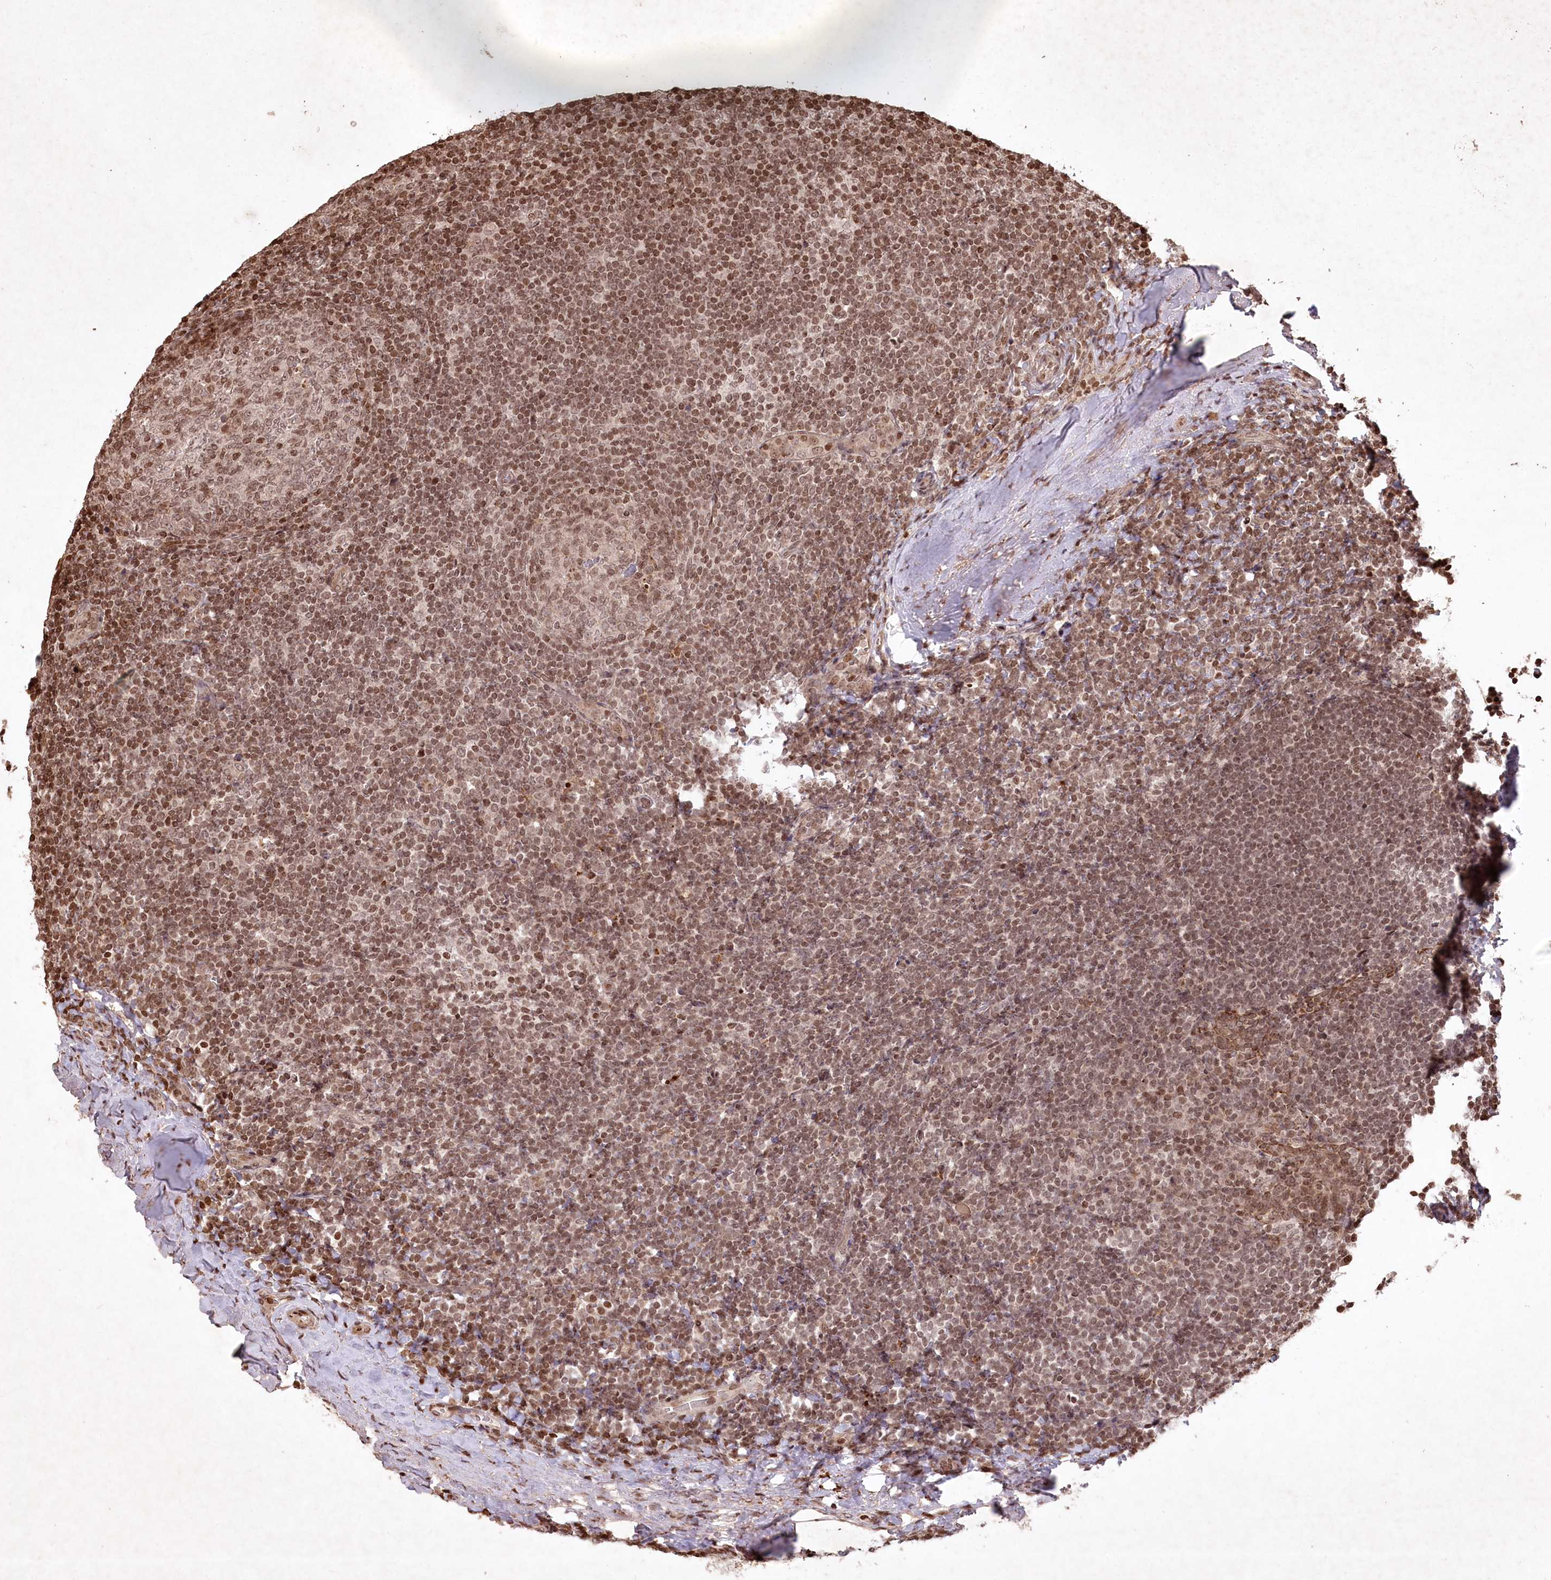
{"staining": {"intensity": "moderate", "quantity": "25%-75%", "location": "nuclear"}, "tissue": "tonsil", "cell_type": "Germinal center cells", "image_type": "normal", "snomed": [{"axis": "morphology", "description": "Normal tissue, NOS"}, {"axis": "topography", "description": "Tonsil"}], "caption": "Protein analysis of unremarkable tonsil demonstrates moderate nuclear staining in about 25%-75% of germinal center cells.", "gene": "CCSER2", "patient": {"sex": "male", "age": 37}}